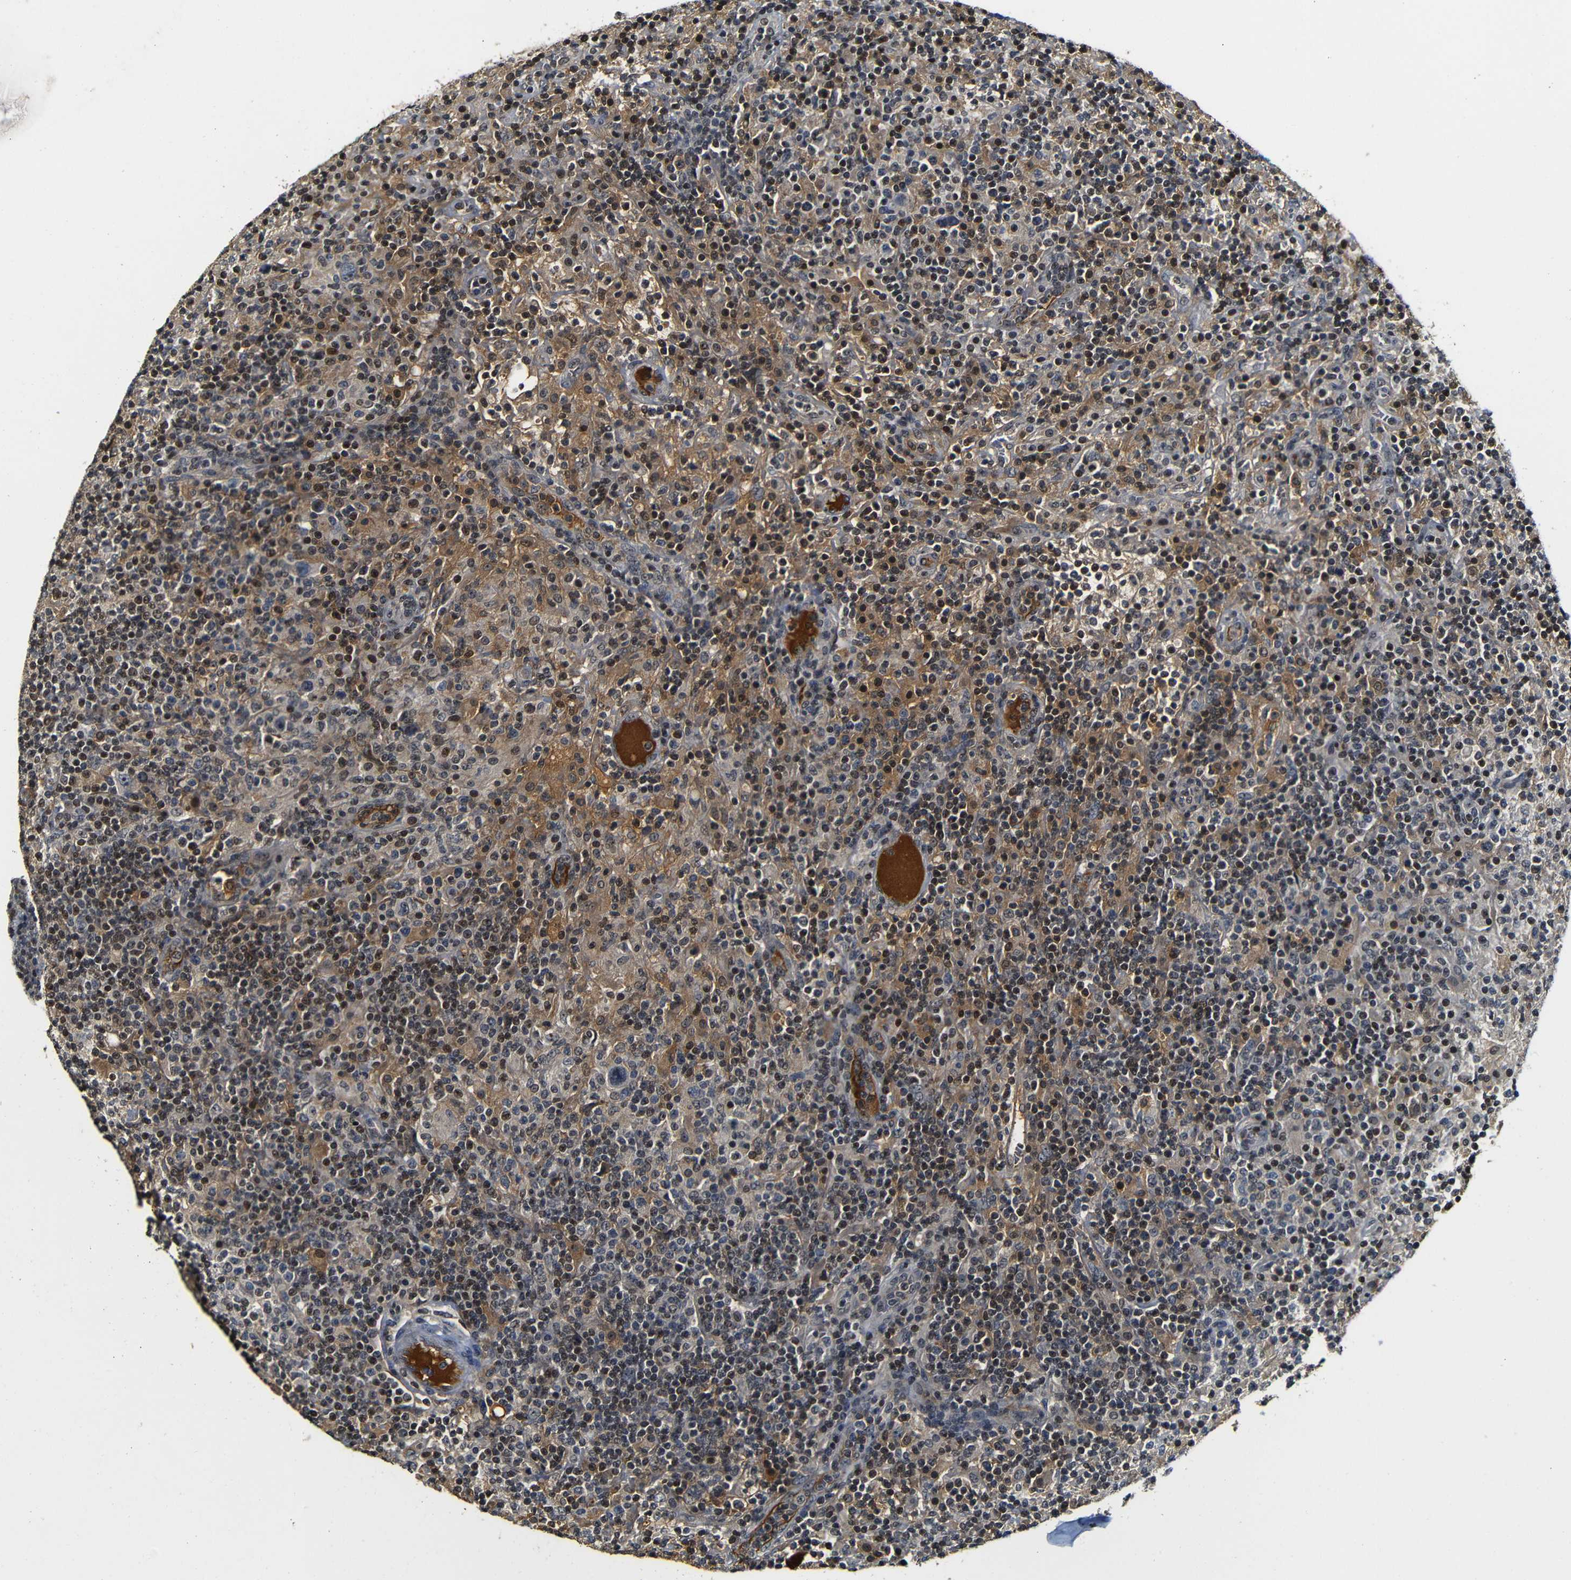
{"staining": {"intensity": "negative", "quantity": "none", "location": "none"}, "tissue": "lymphoma", "cell_type": "Tumor cells", "image_type": "cancer", "snomed": [{"axis": "morphology", "description": "Hodgkin's disease, NOS"}, {"axis": "topography", "description": "Lymph node"}], "caption": "Immunohistochemistry (IHC) histopathology image of neoplastic tissue: lymphoma stained with DAB (3,3'-diaminobenzidine) displays no significant protein staining in tumor cells.", "gene": "MYC", "patient": {"sex": "male", "age": 70}}